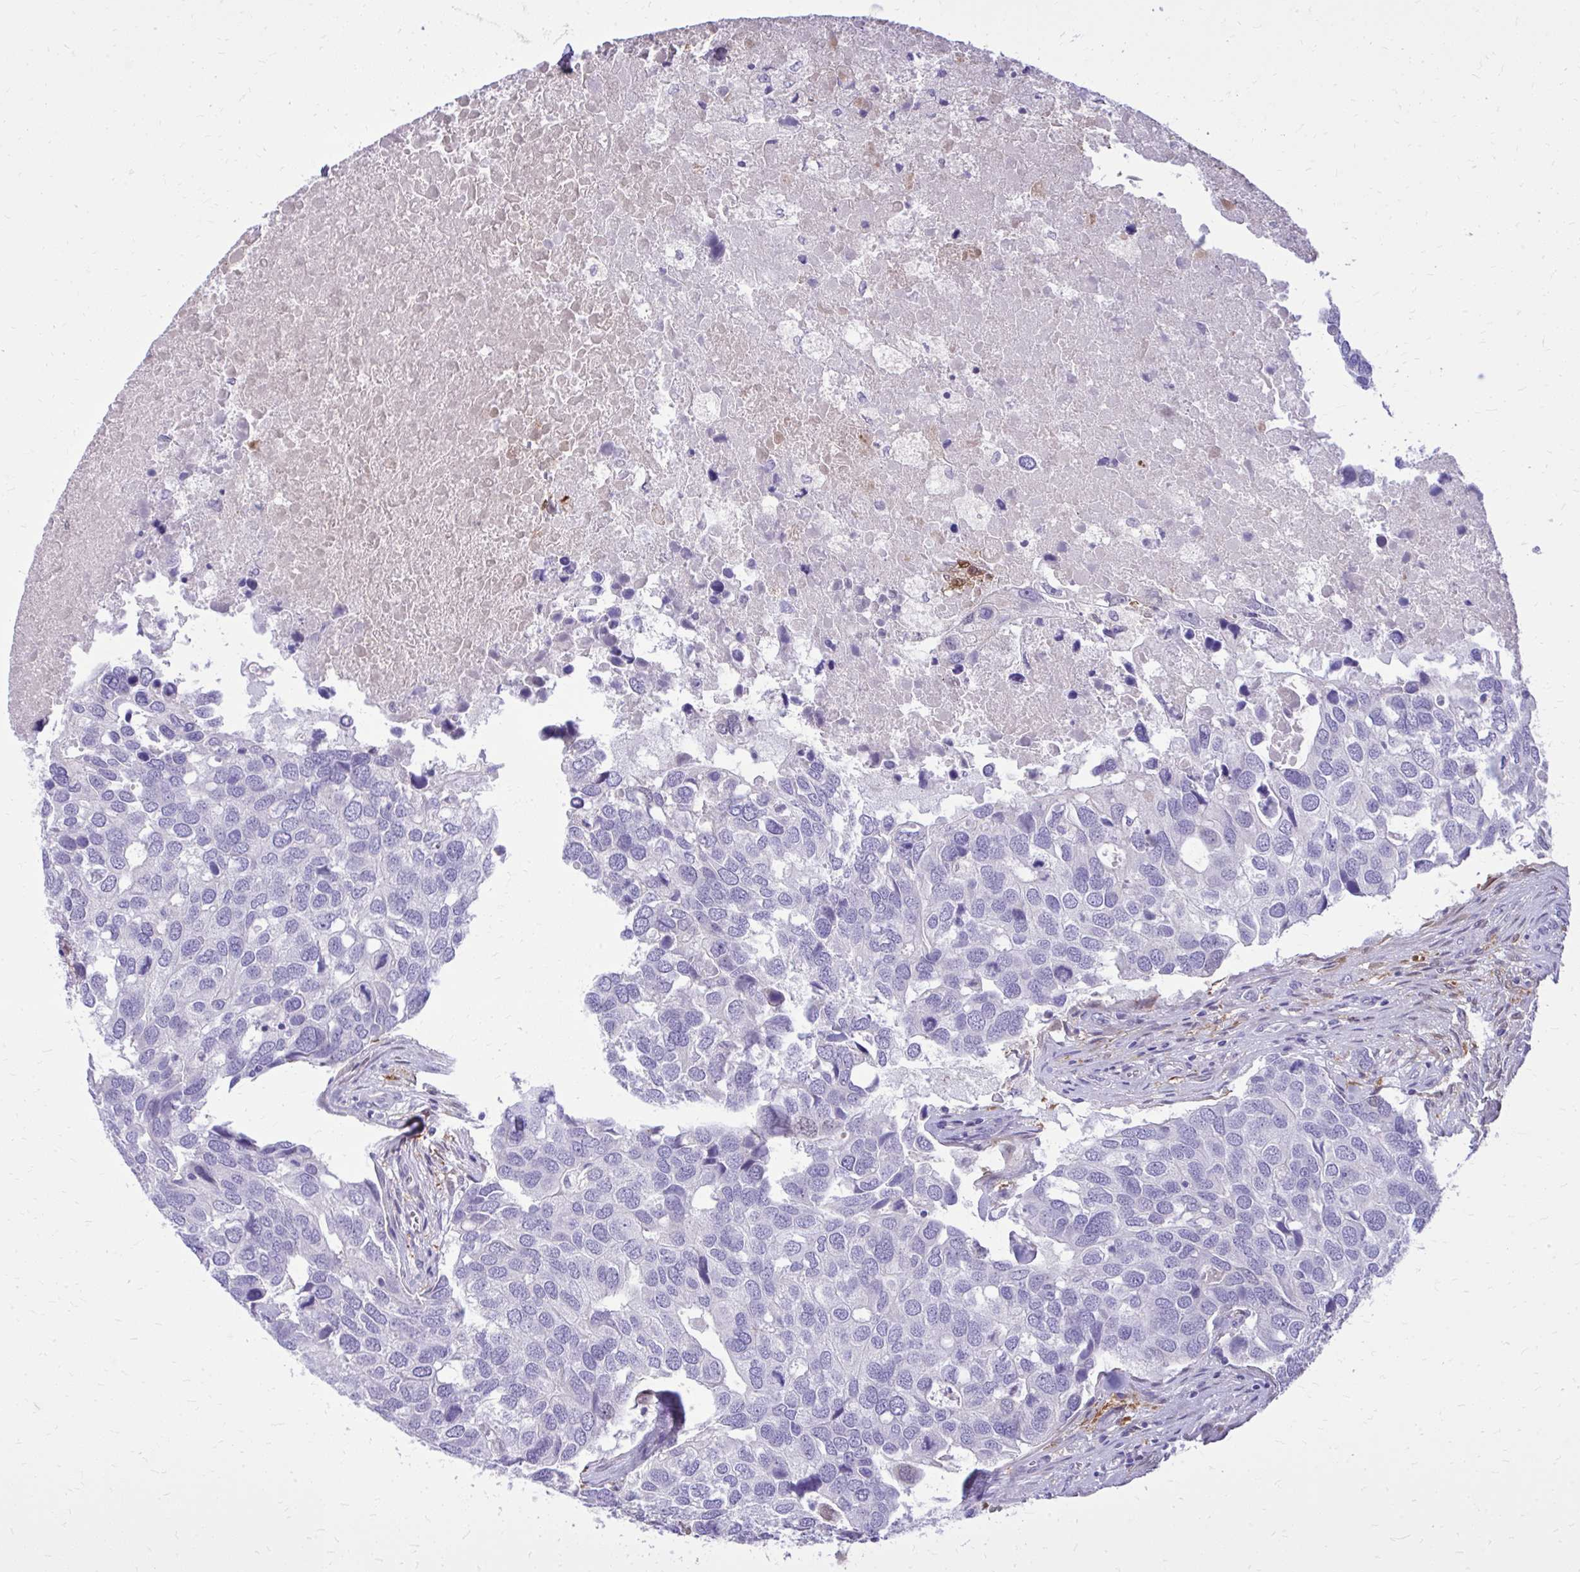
{"staining": {"intensity": "negative", "quantity": "none", "location": "none"}, "tissue": "breast cancer", "cell_type": "Tumor cells", "image_type": "cancer", "snomed": [{"axis": "morphology", "description": "Duct carcinoma"}, {"axis": "topography", "description": "Breast"}], "caption": "Immunohistochemical staining of human breast infiltrating ductal carcinoma shows no significant expression in tumor cells.", "gene": "NNMT", "patient": {"sex": "female", "age": 83}}